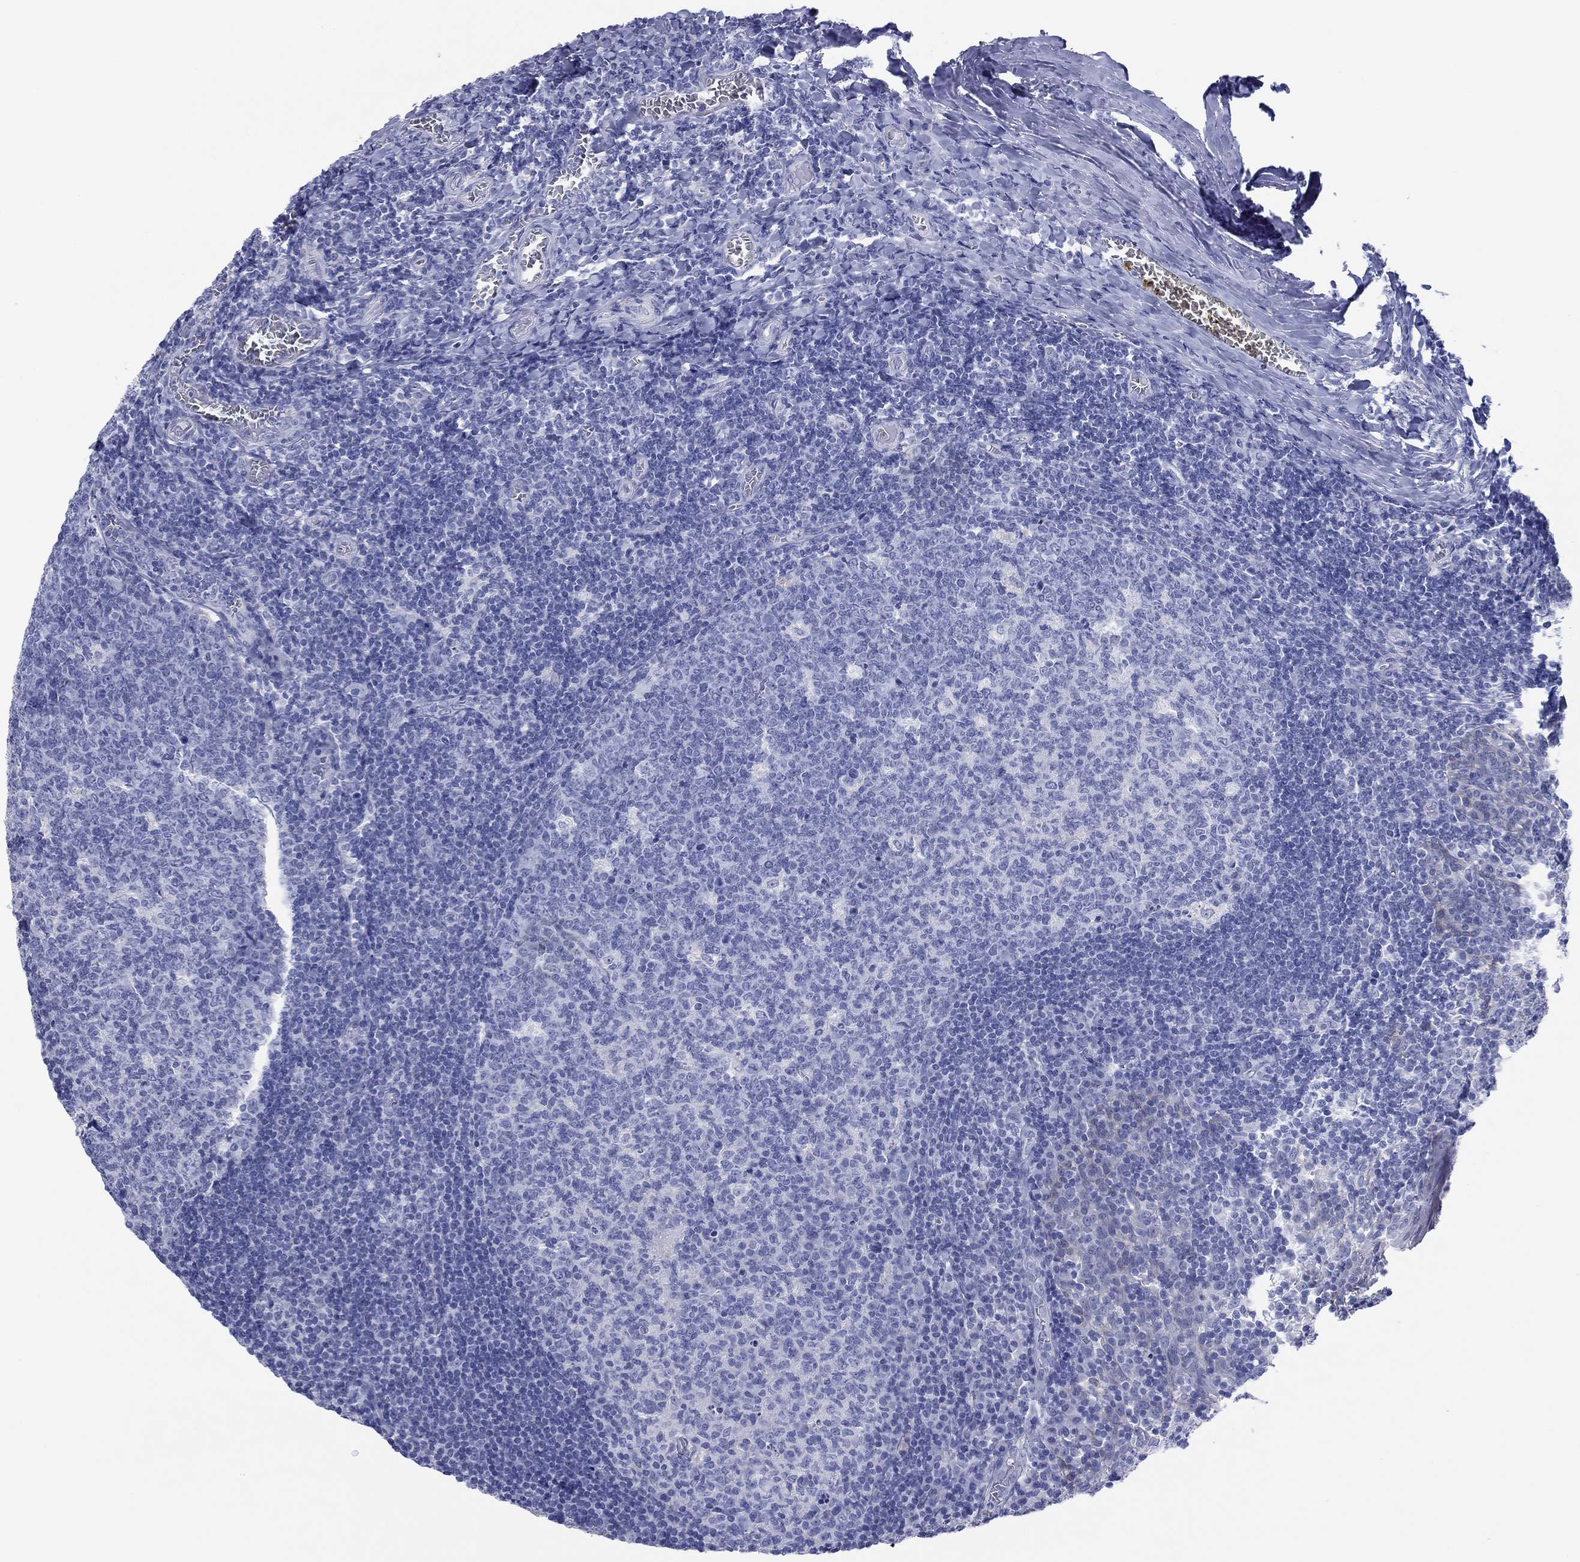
{"staining": {"intensity": "negative", "quantity": "none", "location": "none"}, "tissue": "tonsil", "cell_type": "Germinal center cells", "image_type": "normal", "snomed": [{"axis": "morphology", "description": "Normal tissue, NOS"}, {"axis": "topography", "description": "Tonsil"}], "caption": "Immunohistochemistry image of normal tonsil: tonsil stained with DAB (3,3'-diaminobenzidine) displays no significant protein expression in germinal center cells. (Immunohistochemistry, brightfield microscopy, high magnification).", "gene": "ATP1B1", "patient": {"sex": "female", "age": 13}}